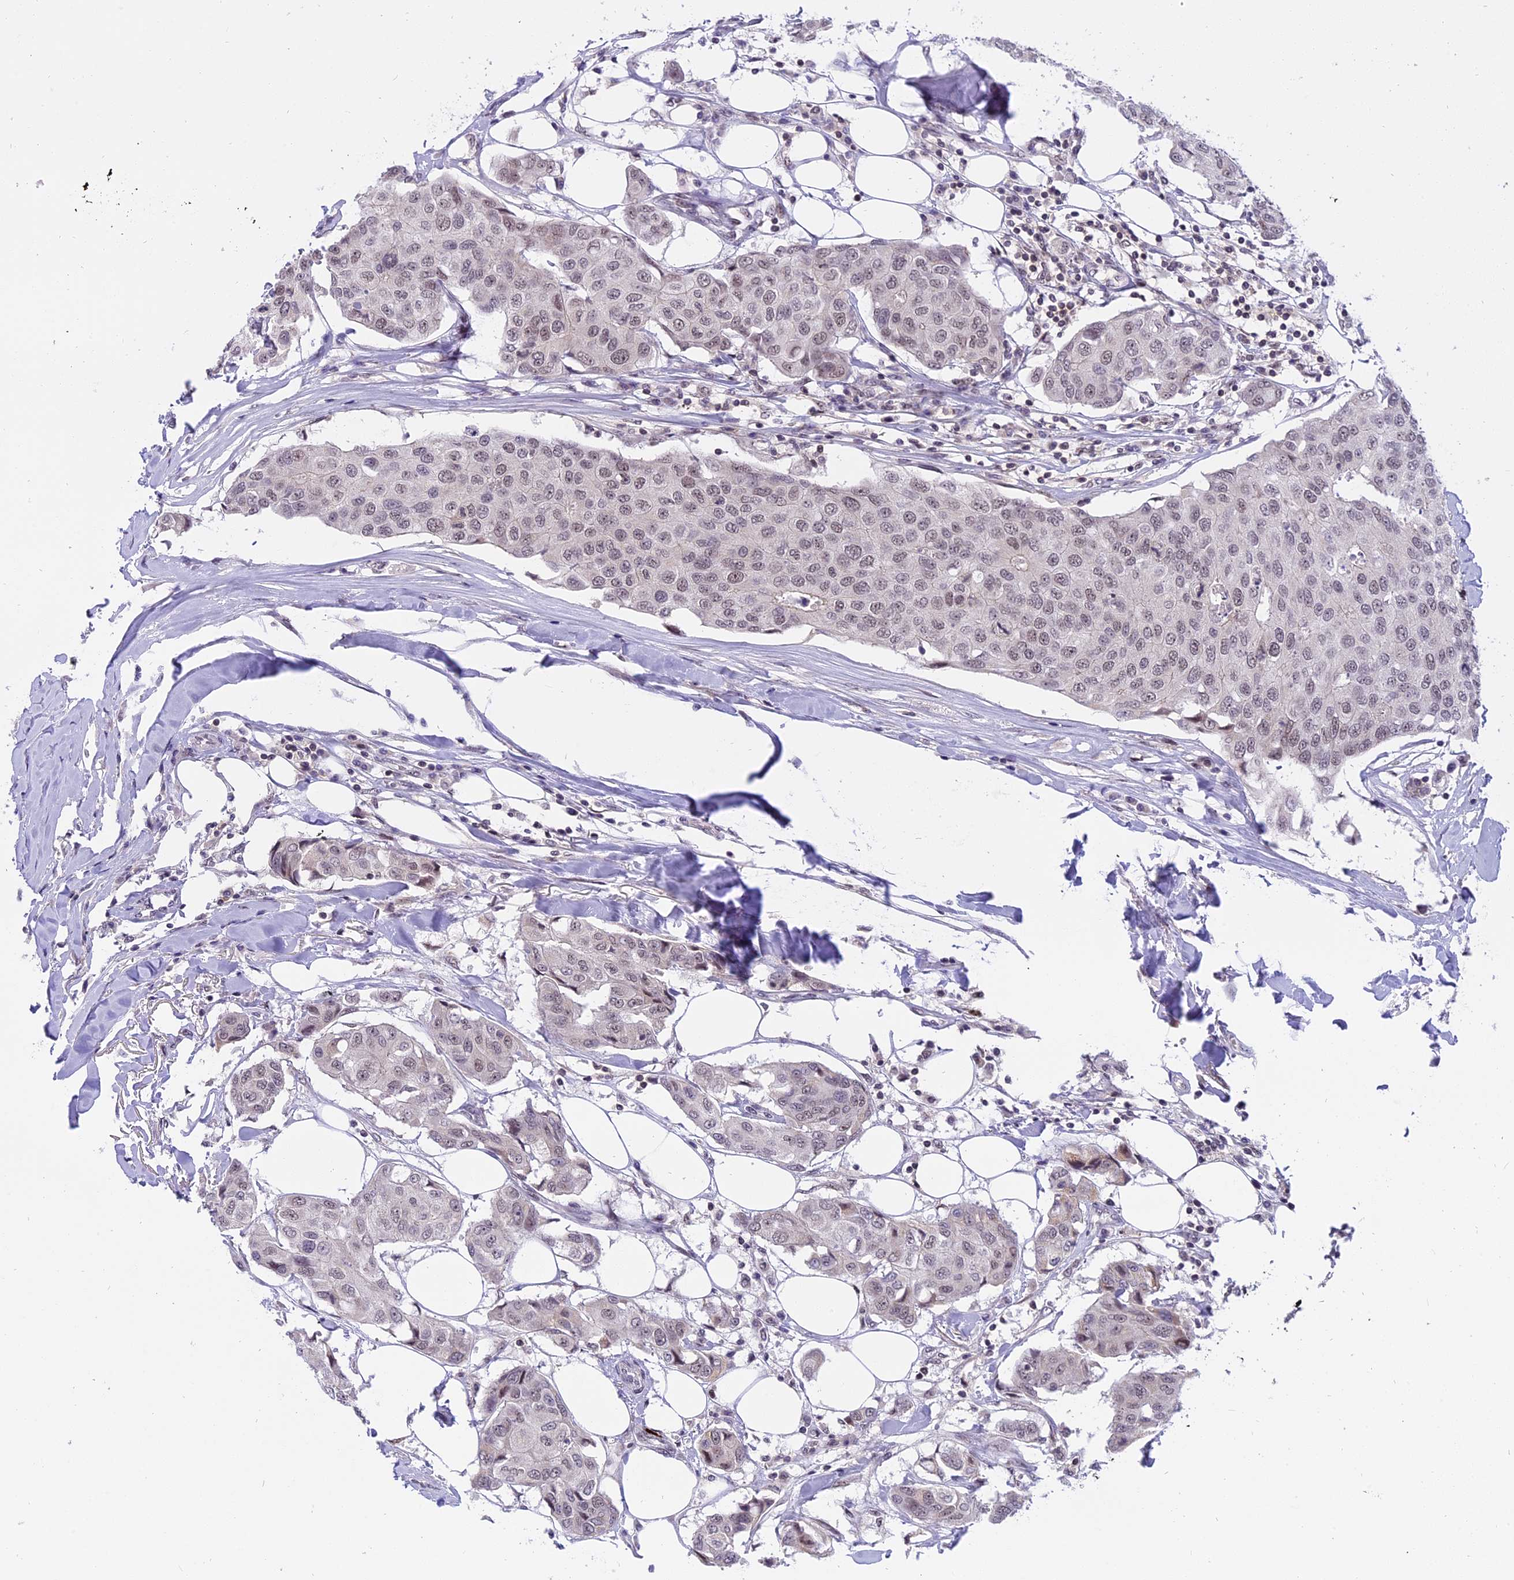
{"staining": {"intensity": "weak", "quantity": ">75%", "location": "nuclear"}, "tissue": "breast cancer", "cell_type": "Tumor cells", "image_type": "cancer", "snomed": [{"axis": "morphology", "description": "Duct carcinoma"}, {"axis": "topography", "description": "Breast"}], "caption": "A brown stain highlights weak nuclear positivity of a protein in breast cancer (infiltrating ductal carcinoma) tumor cells.", "gene": "TADA3", "patient": {"sex": "female", "age": 80}}